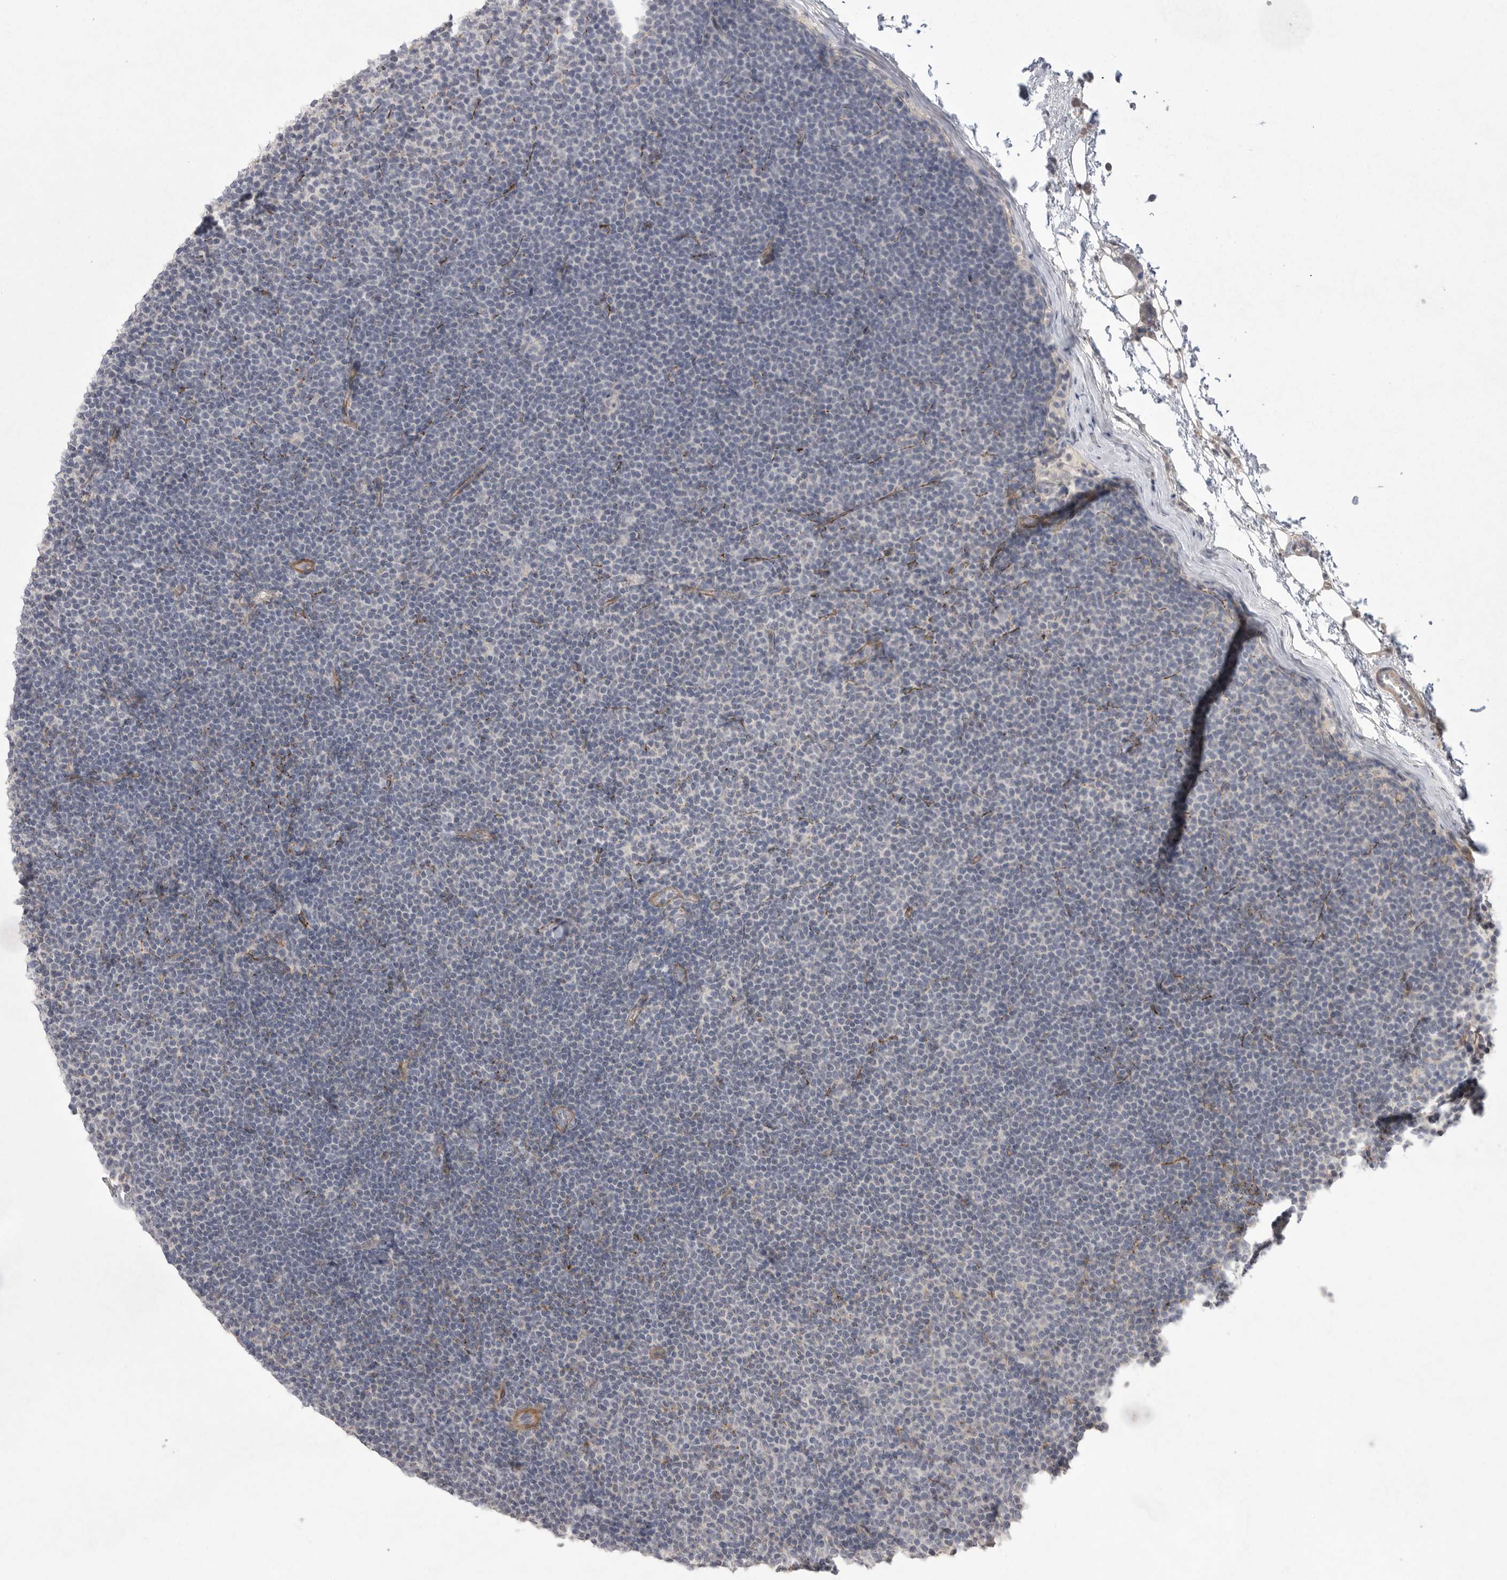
{"staining": {"intensity": "negative", "quantity": "none", "location": "none"}, "tissue": "lymphoma", "cell_type": "Tumor cells", "image_type": "cancer", "snomed": [{"axis": "morphology", "description": "Malignant lymphoma, non-Hodgkin's type, Low grade"}, {"axis": "topography", "description": "Lymph node"}], "caption": "This is a micrograph of immunohistochemistry staining of low-grade malignant lymphoma, non-Hodgkin's type, which shows no positivity in tumor cells. Nuclei are stained in blue.", "gene": "VANGL2", "patient": {"sex": "female", "age": 53}}